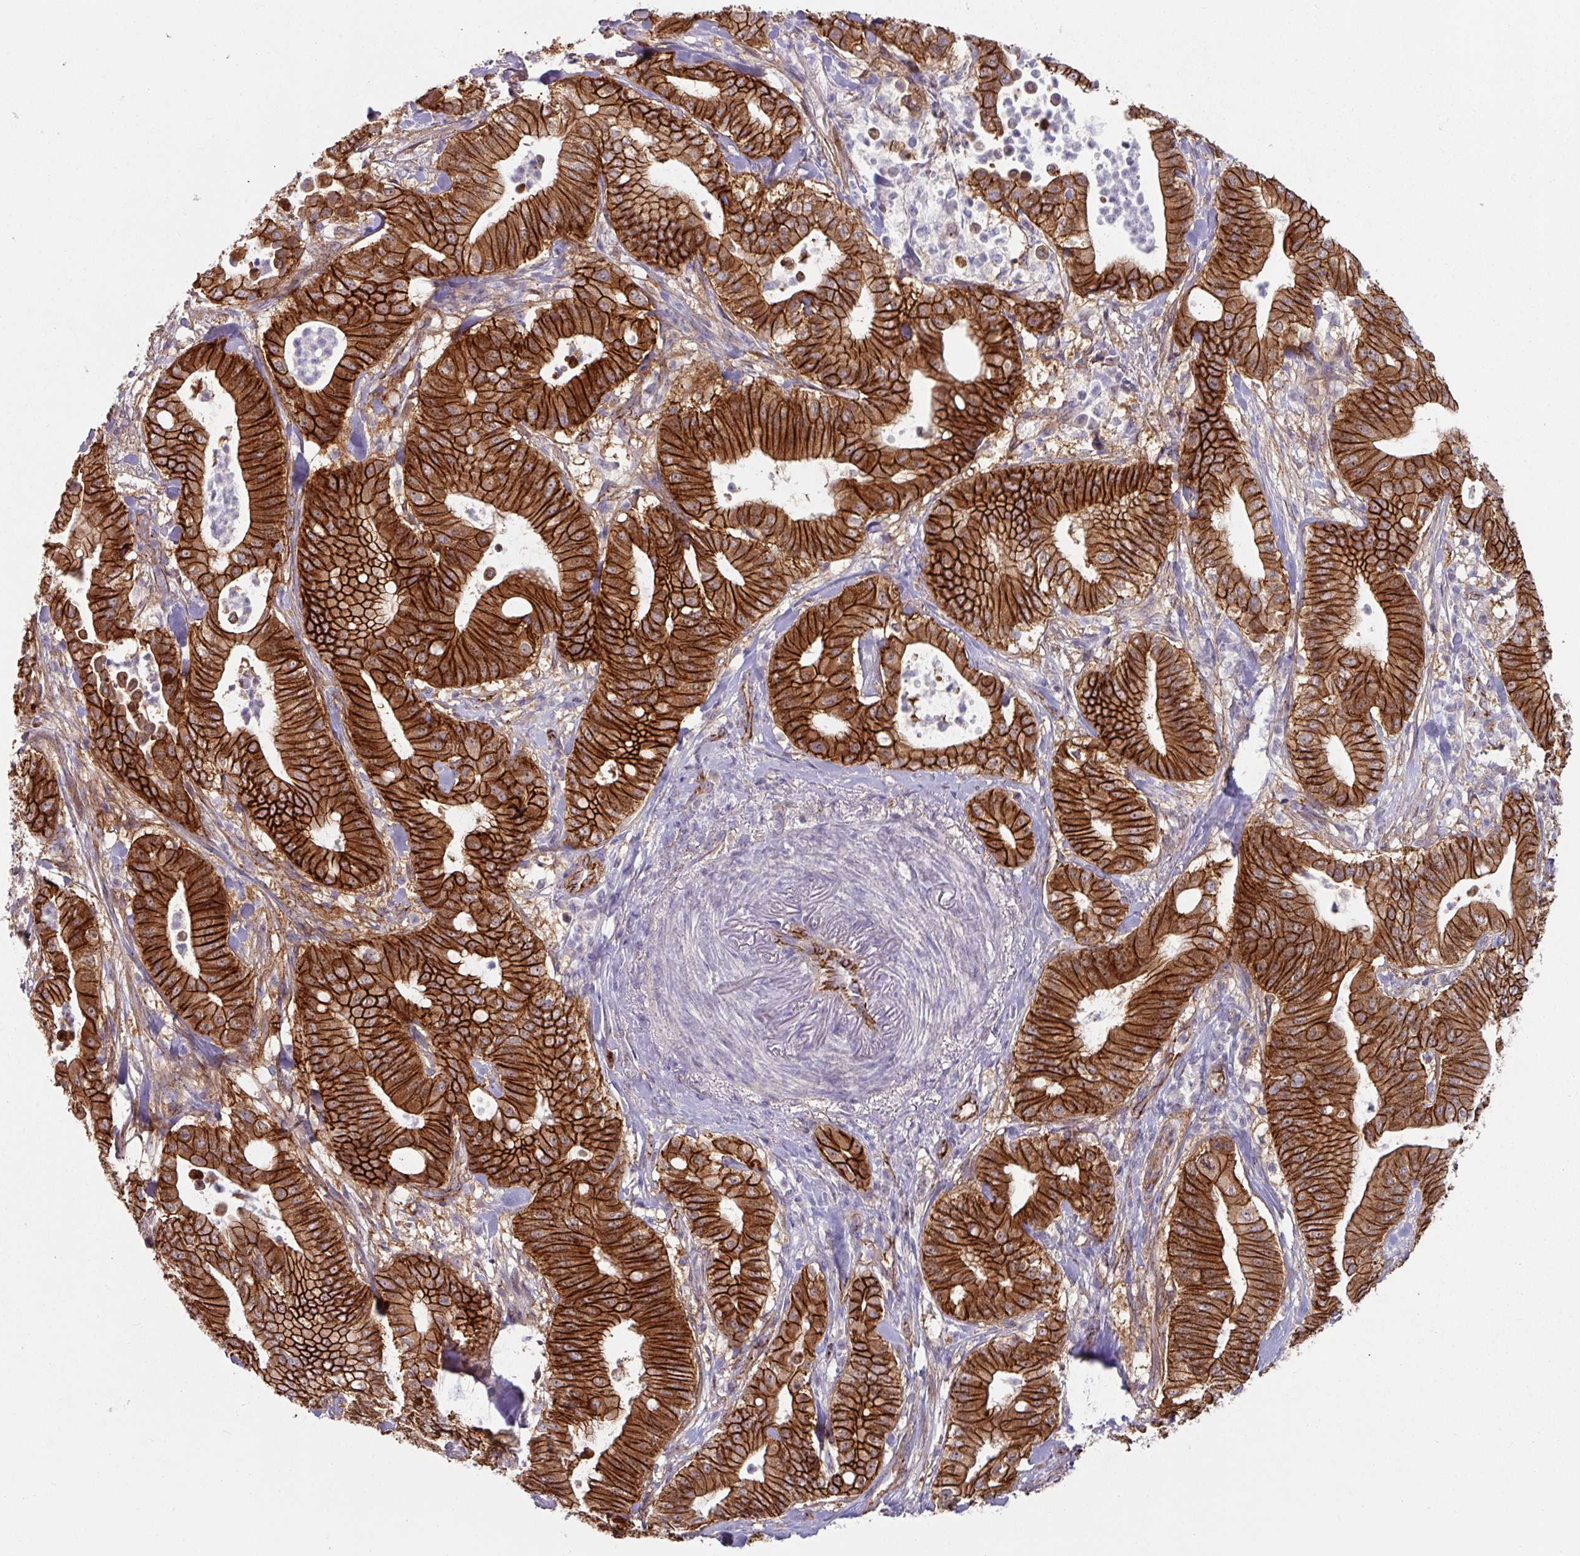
{"staining": {"intensity": "strong", "quantity": ">75%", "location": "cytoplasmic/membranous"}, "tissue": "pancreatic cancer", "cell_type": "Tumor cells", "image_type": "cancer", "snomed": [{"axis": "morphology", "description": "Adenocarcinoma, NOS"}, {"axis": "topography", "description": "Pancreas"}], "caption": "A brown stain shows strong cytoplasmic/membranous positivity of a protein in human pancreatic adenocarcinoma tumor cells.", "gene": "JUP", "patient": {"sex": "male", "age": 71}}